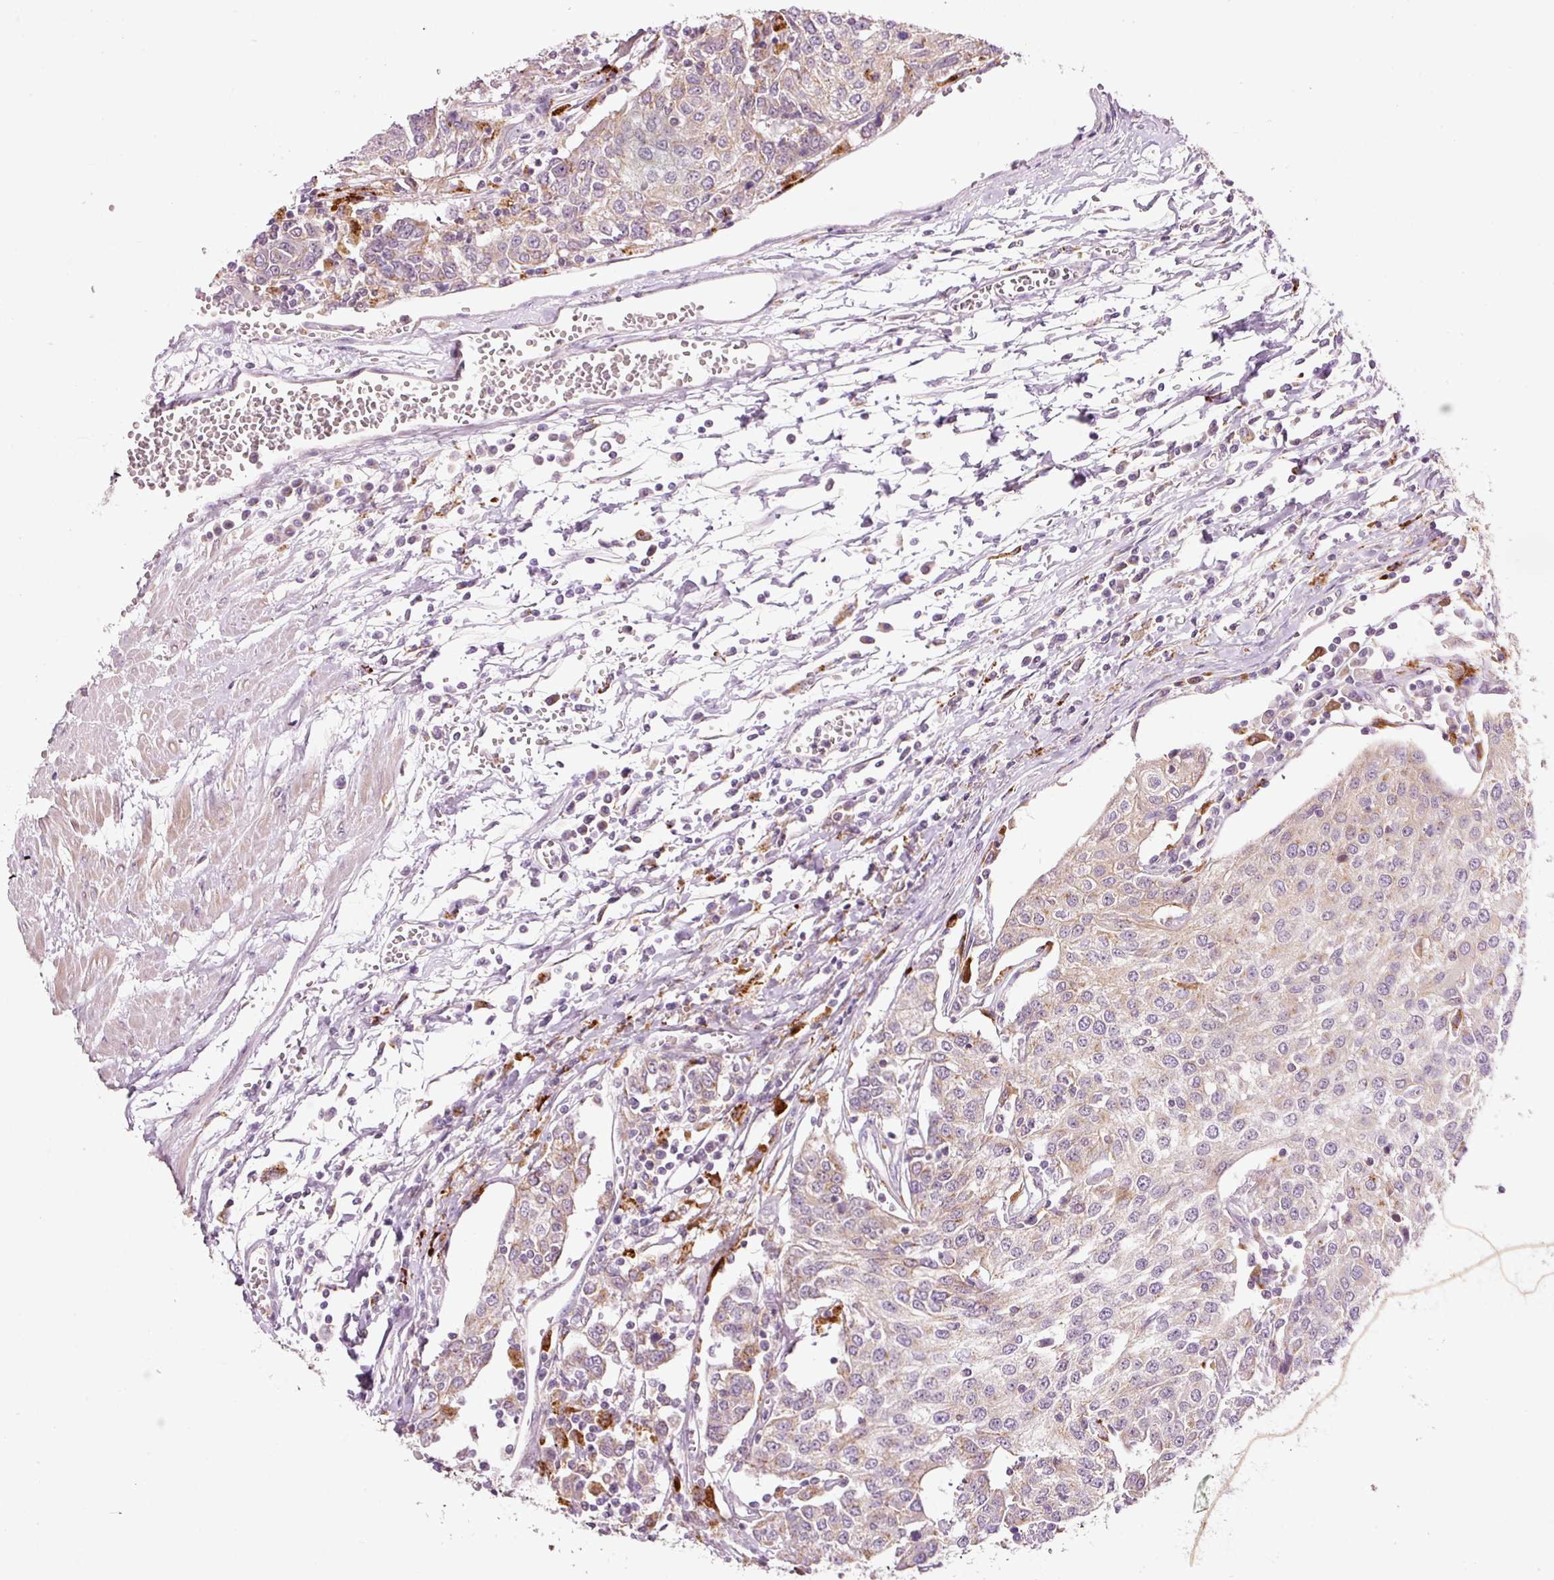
{"staining": {"intensity": "weak", "quantity": "<25%", "location": "cytoplasmic/membranous"}, "tissue": "urothelial cancer", "cell_type": "Tumor cells", "image_type": "cancer", "snomed": [{"axis": "morphology", "description": "Urothelial carcinoma, High grade"}, {"axis": "topography", "description": "Urinary bladder"}], "caption": "IHC of high-grade urothelial carcinoma shows no staining in tumor cells.", "gene": "ZNF639", "patient": {"sex": "female", "age": 85}}